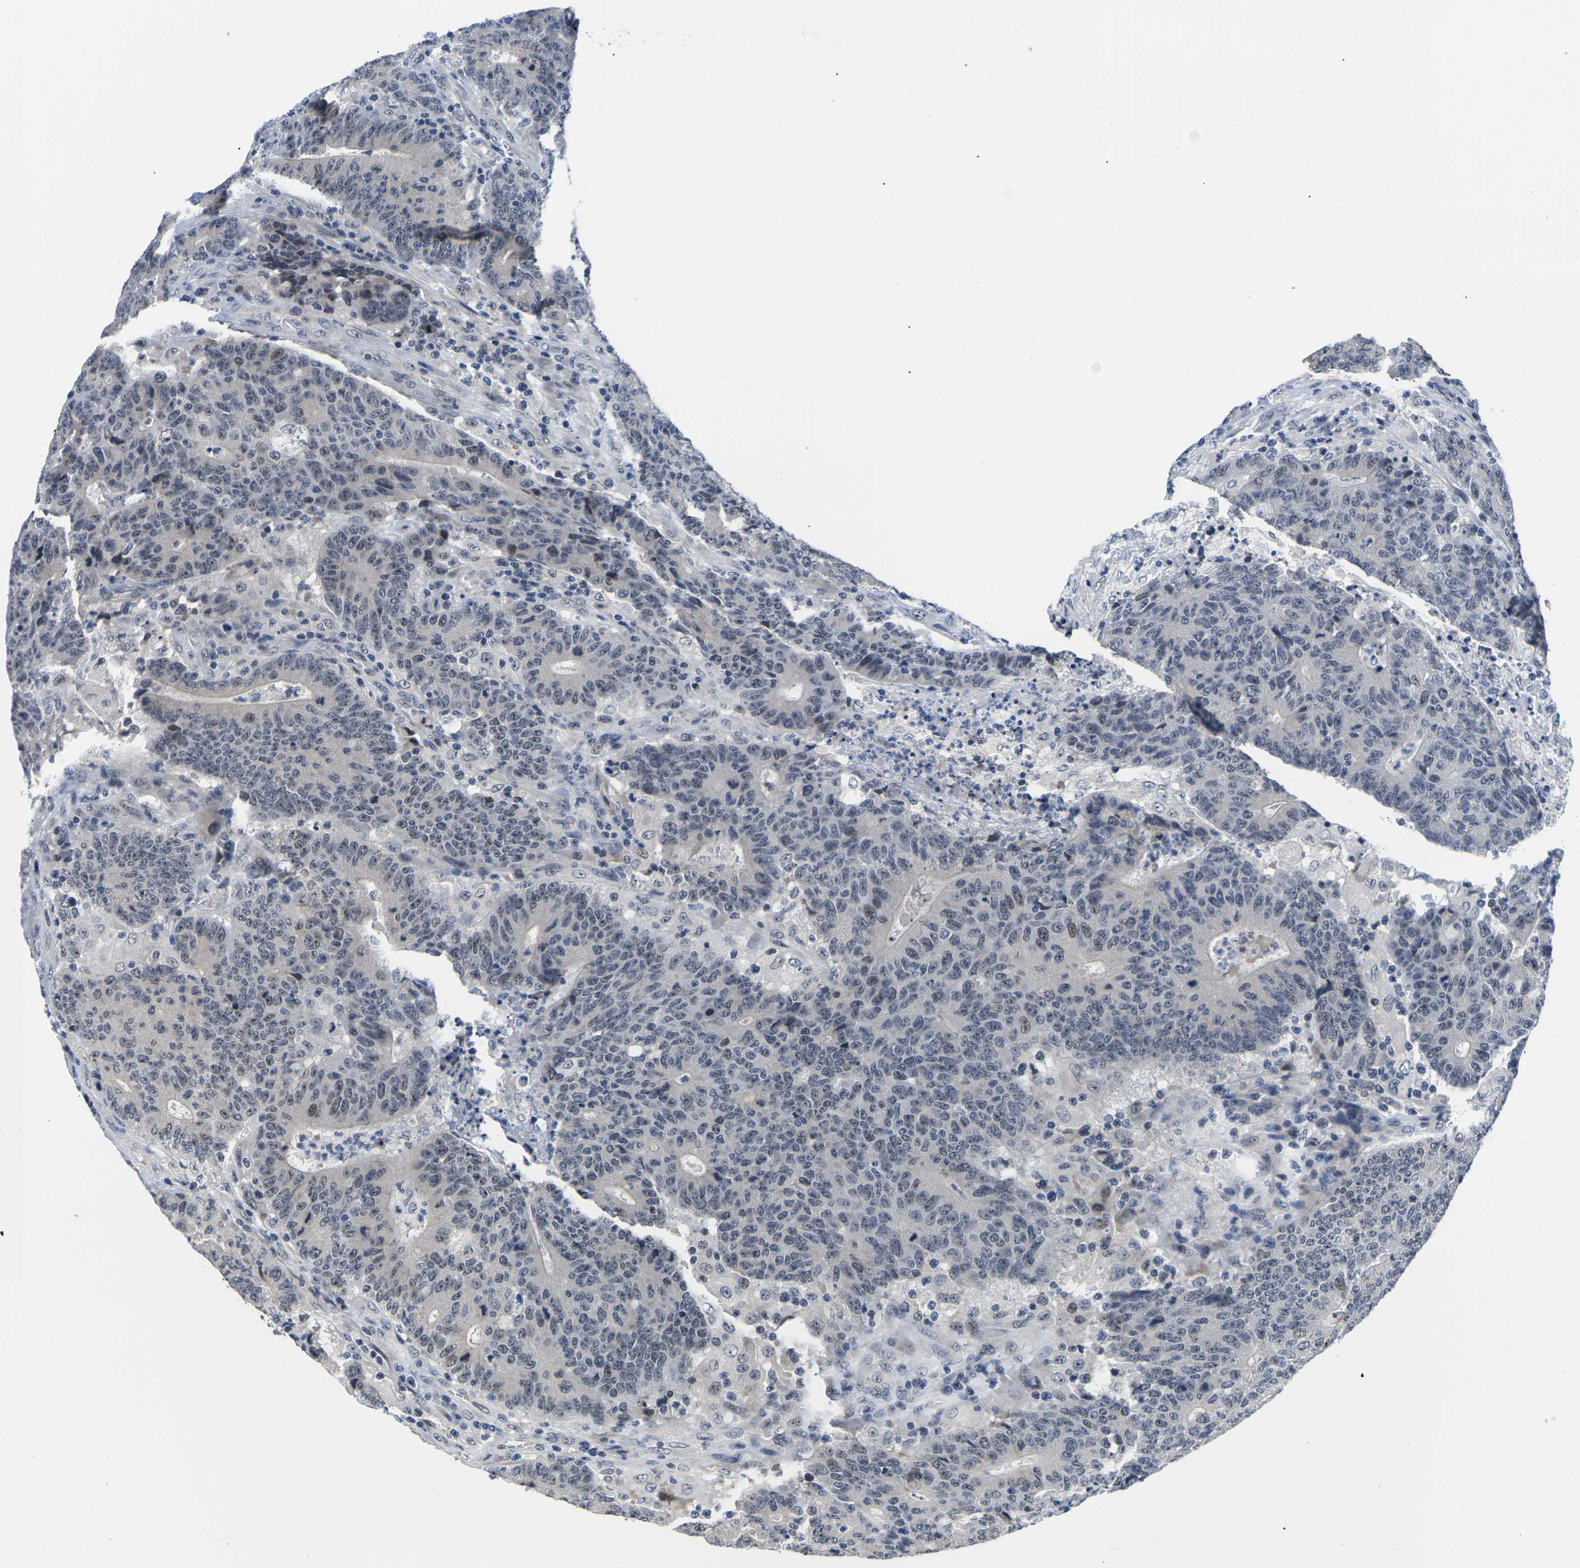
{"staining": {"intensity": "weak", "quantity": "<25%", "location": "nuclear"}, "tissue": "colorectal cancer", "cell_type": "Tumor cells", "image_type": "cancer", "snomed": [{"axis": "morphology", "description": "Normal tissue, NOS"}, {"axis": "morphology", "description": "Adenocarcinoma, NOS"}, {"axis": "topography", "description": "Colon"}], "caption": "Immunohistochemical staining of human colorectal adenocarcinoma demonstrates no significant staining in tumor cells.", "gene": "ST6GAL2", "patient": {"sex": "female", "age": 75}}